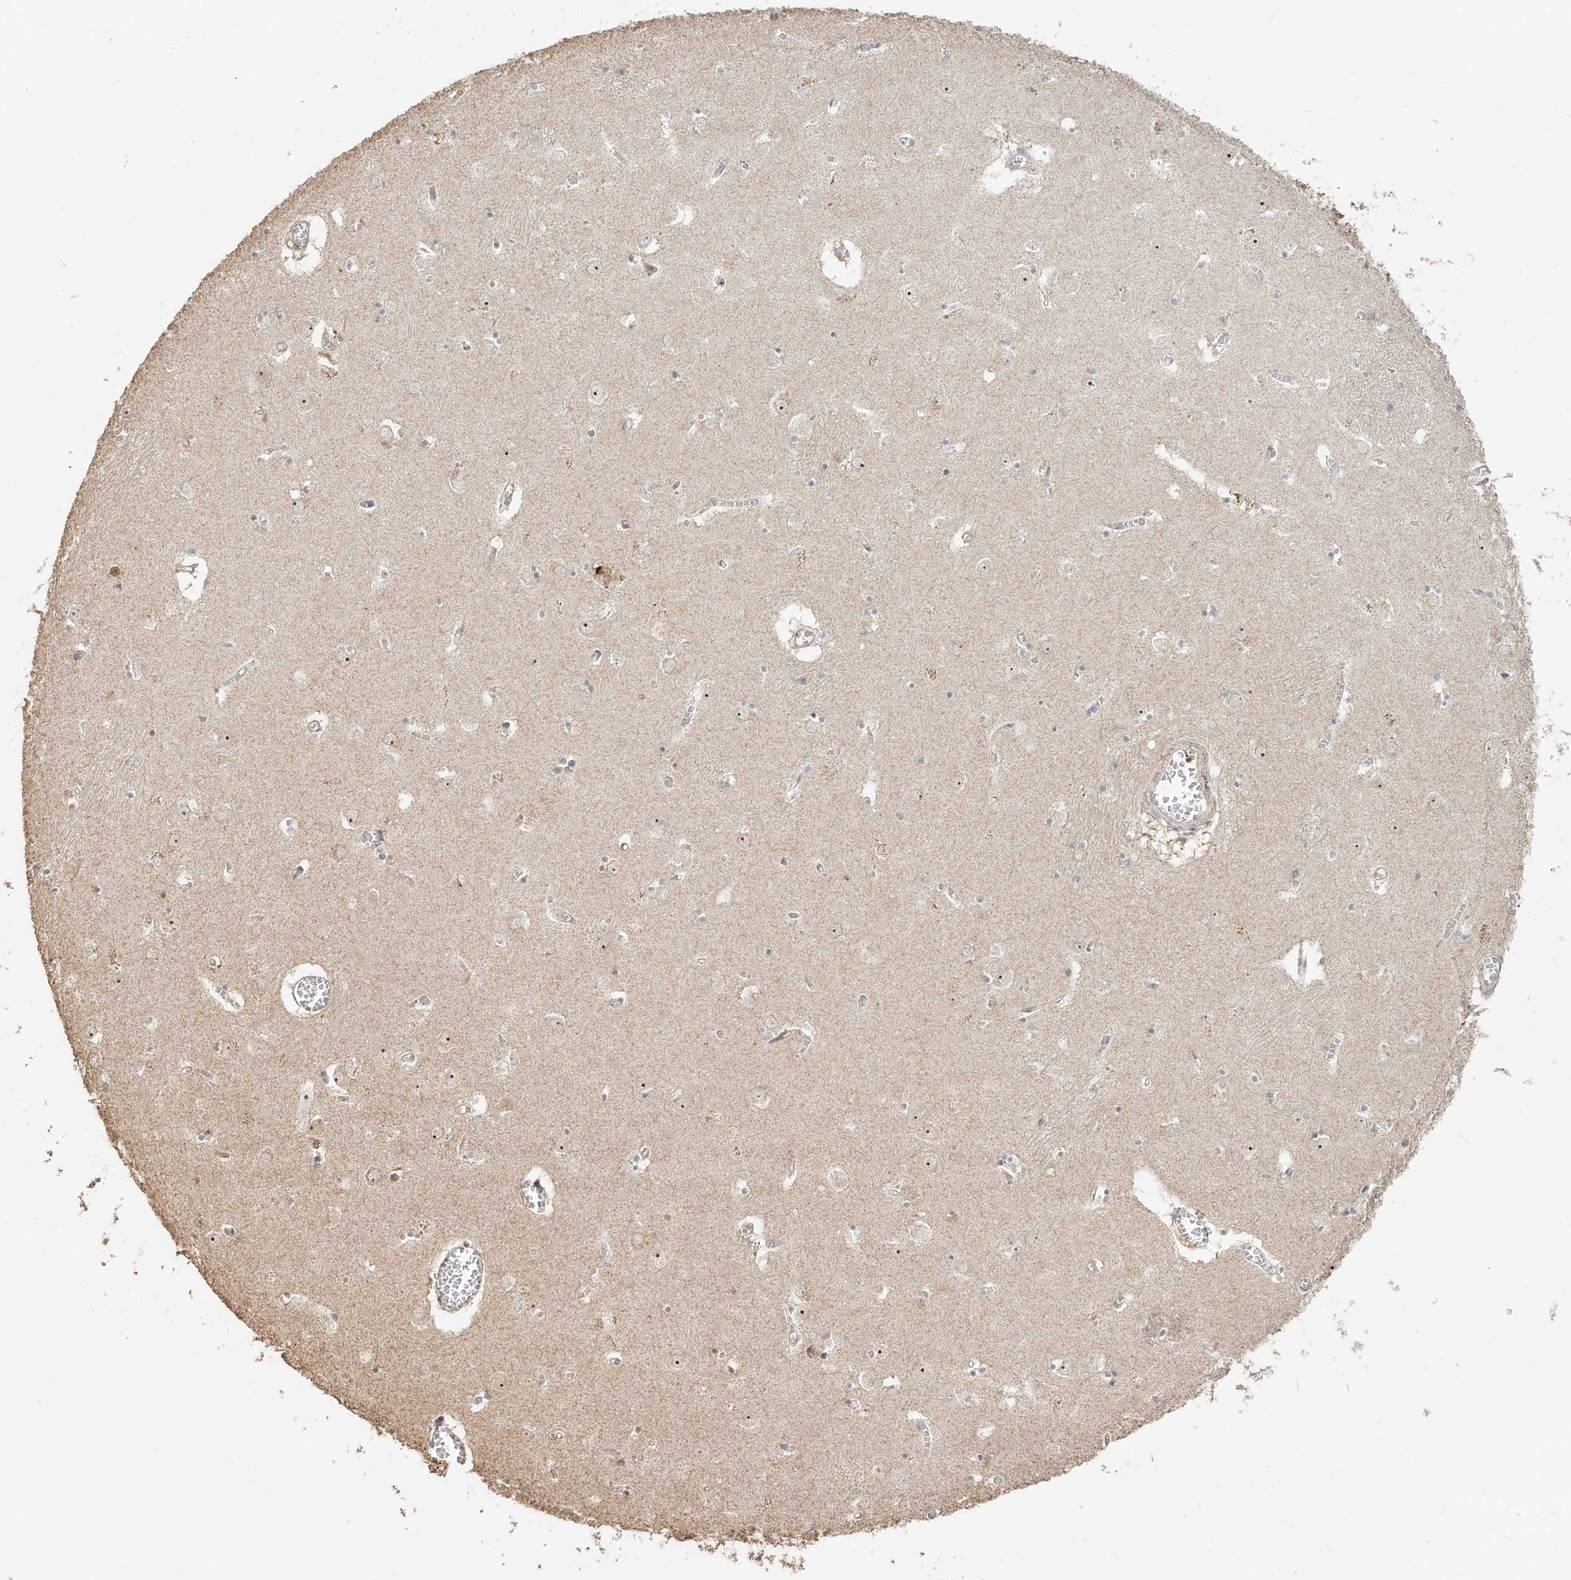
{"staining": {"intensity": "negative", "quantity": "none", "location": "none"}, "tissue": "caudate", "cell_type": "Glial cells", "image_type": "normal", "snomed": [{"axis": "morphology", "description": "Normal tissue, NOS"}, {"axis": "topography", "description": "Lateral ventricle wall"}], "caption": "The histopathology image reveals no significant positivity in glial cells of caudate.", "gene": "NPHS1", "patient": {"sex": "male", "age": 70}}